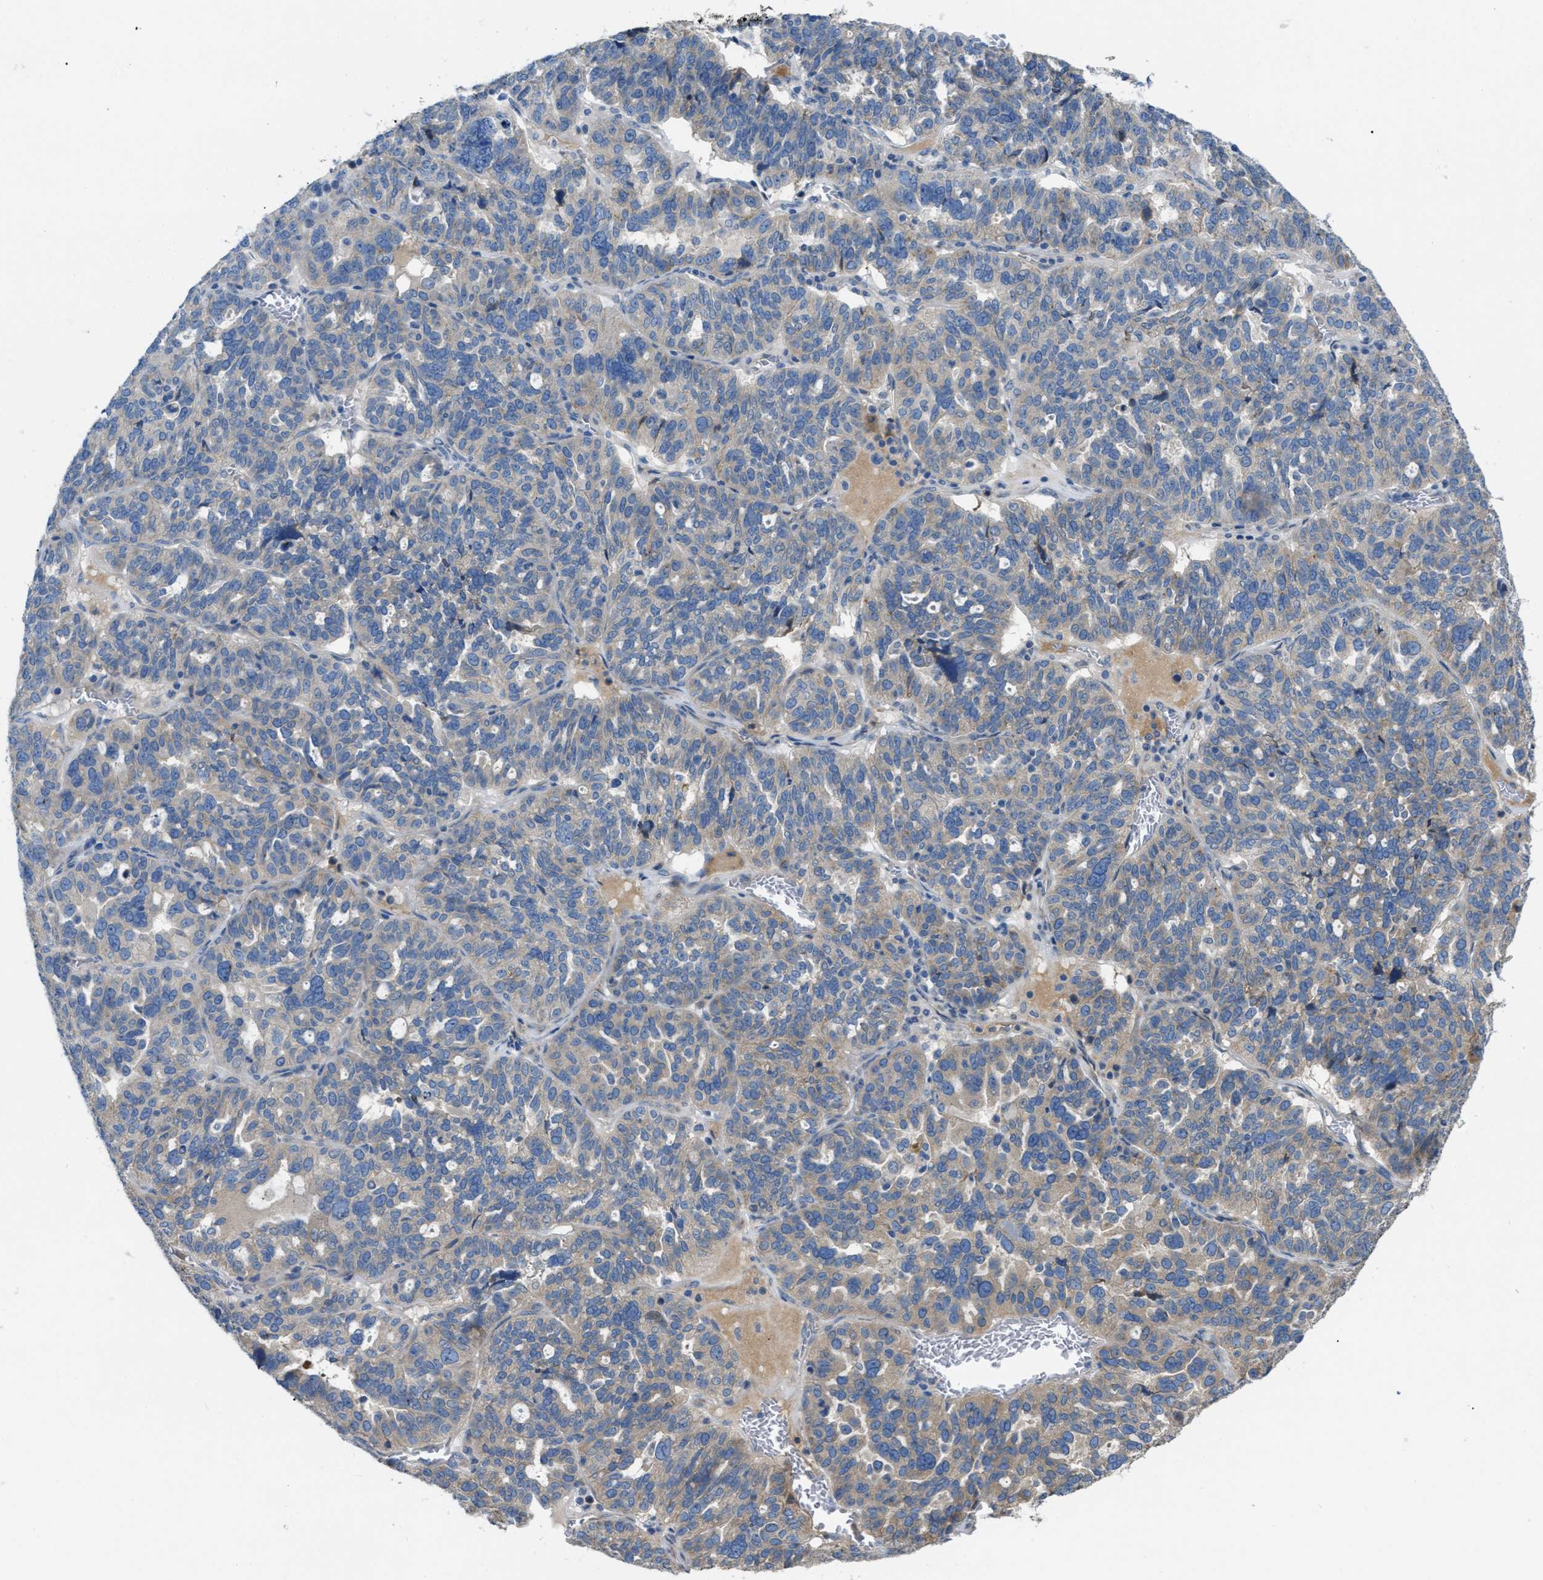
{"staining": {"intensity": "weak", "quantity": "<25%", "location": "cytoplasmic/membranous"}, "tissue": "ovarian cancer", "cell_type": "Tumor cells", "image_type": "cancer", "snomed": [{"axis": "morphology", "description": "Cystadenocarcinoma, serous, NOS"}, {"axis": "topography", "description": "Ovary"}], "caption": "Immunohistochemistry of serous cystadenocarcinoma (ovarian) exhibits no positivity in tumor cells. (Stains: DAB (3,3'-diaminobenzidine) immunohistochemistry (IHC) with hematoxylin counter stain, Microscopy: brightfield microscopy at high magnification).", "gene": "DHX58", "patient": {"sex": "female", "age": 59}}